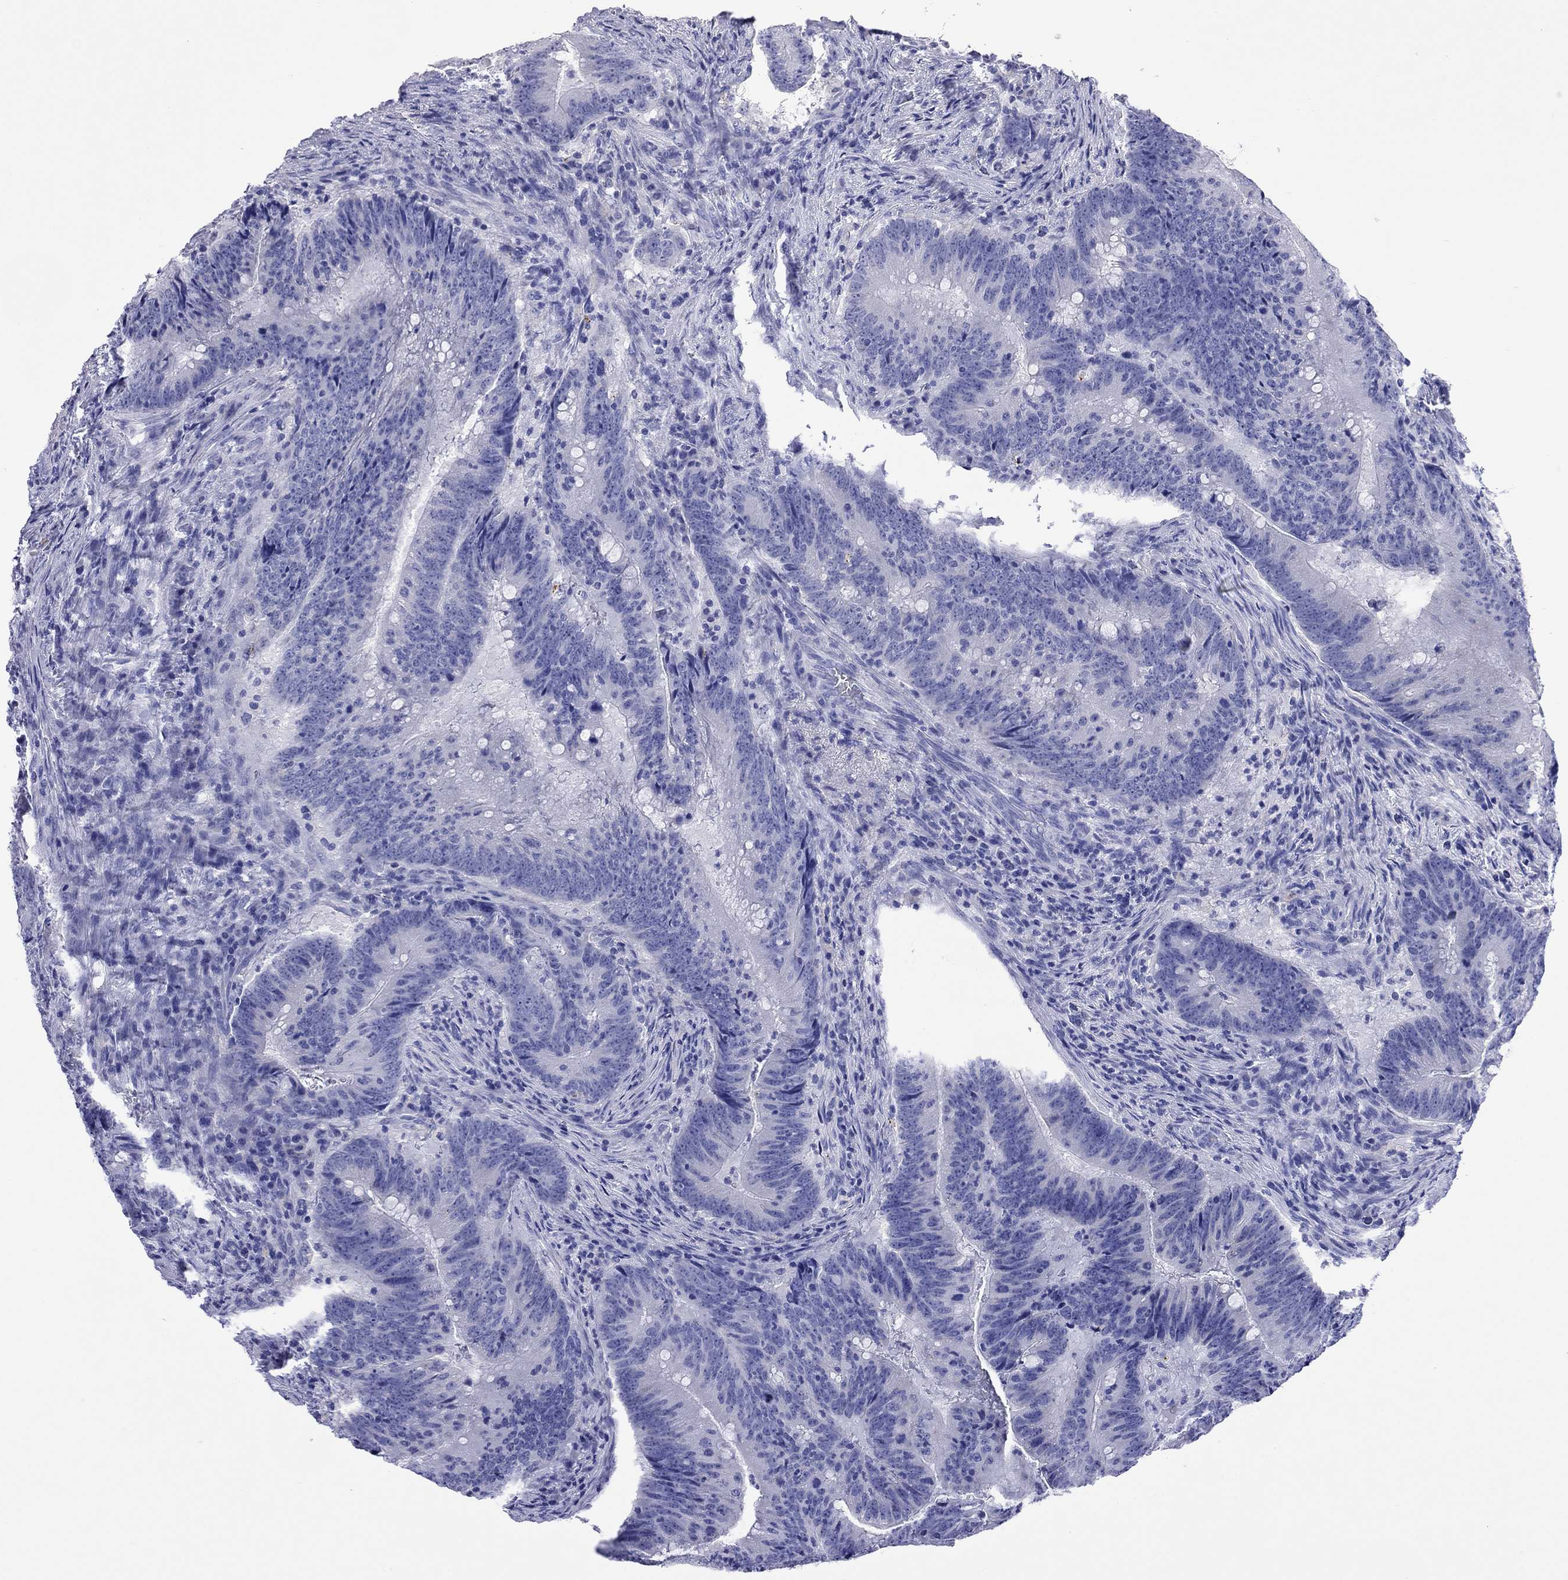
{"staining": {"intensity": "negative", "quantity": "none", "location": "none"}, "tissue": "colorectal cancer", "cell_type": "Tumor cells", "image_type": "cancer", "snomed": [{"axis": "morphology", "description": "Adenocarcinoma, NOS"}, {"axis": "topography", "description": "Colon"}], "caption": "Tumor cells show no significant protein staining in colorectal adenocarcinoma.", "gene": "FIGLA", "patient": {"sex": "female", "age": 87}}